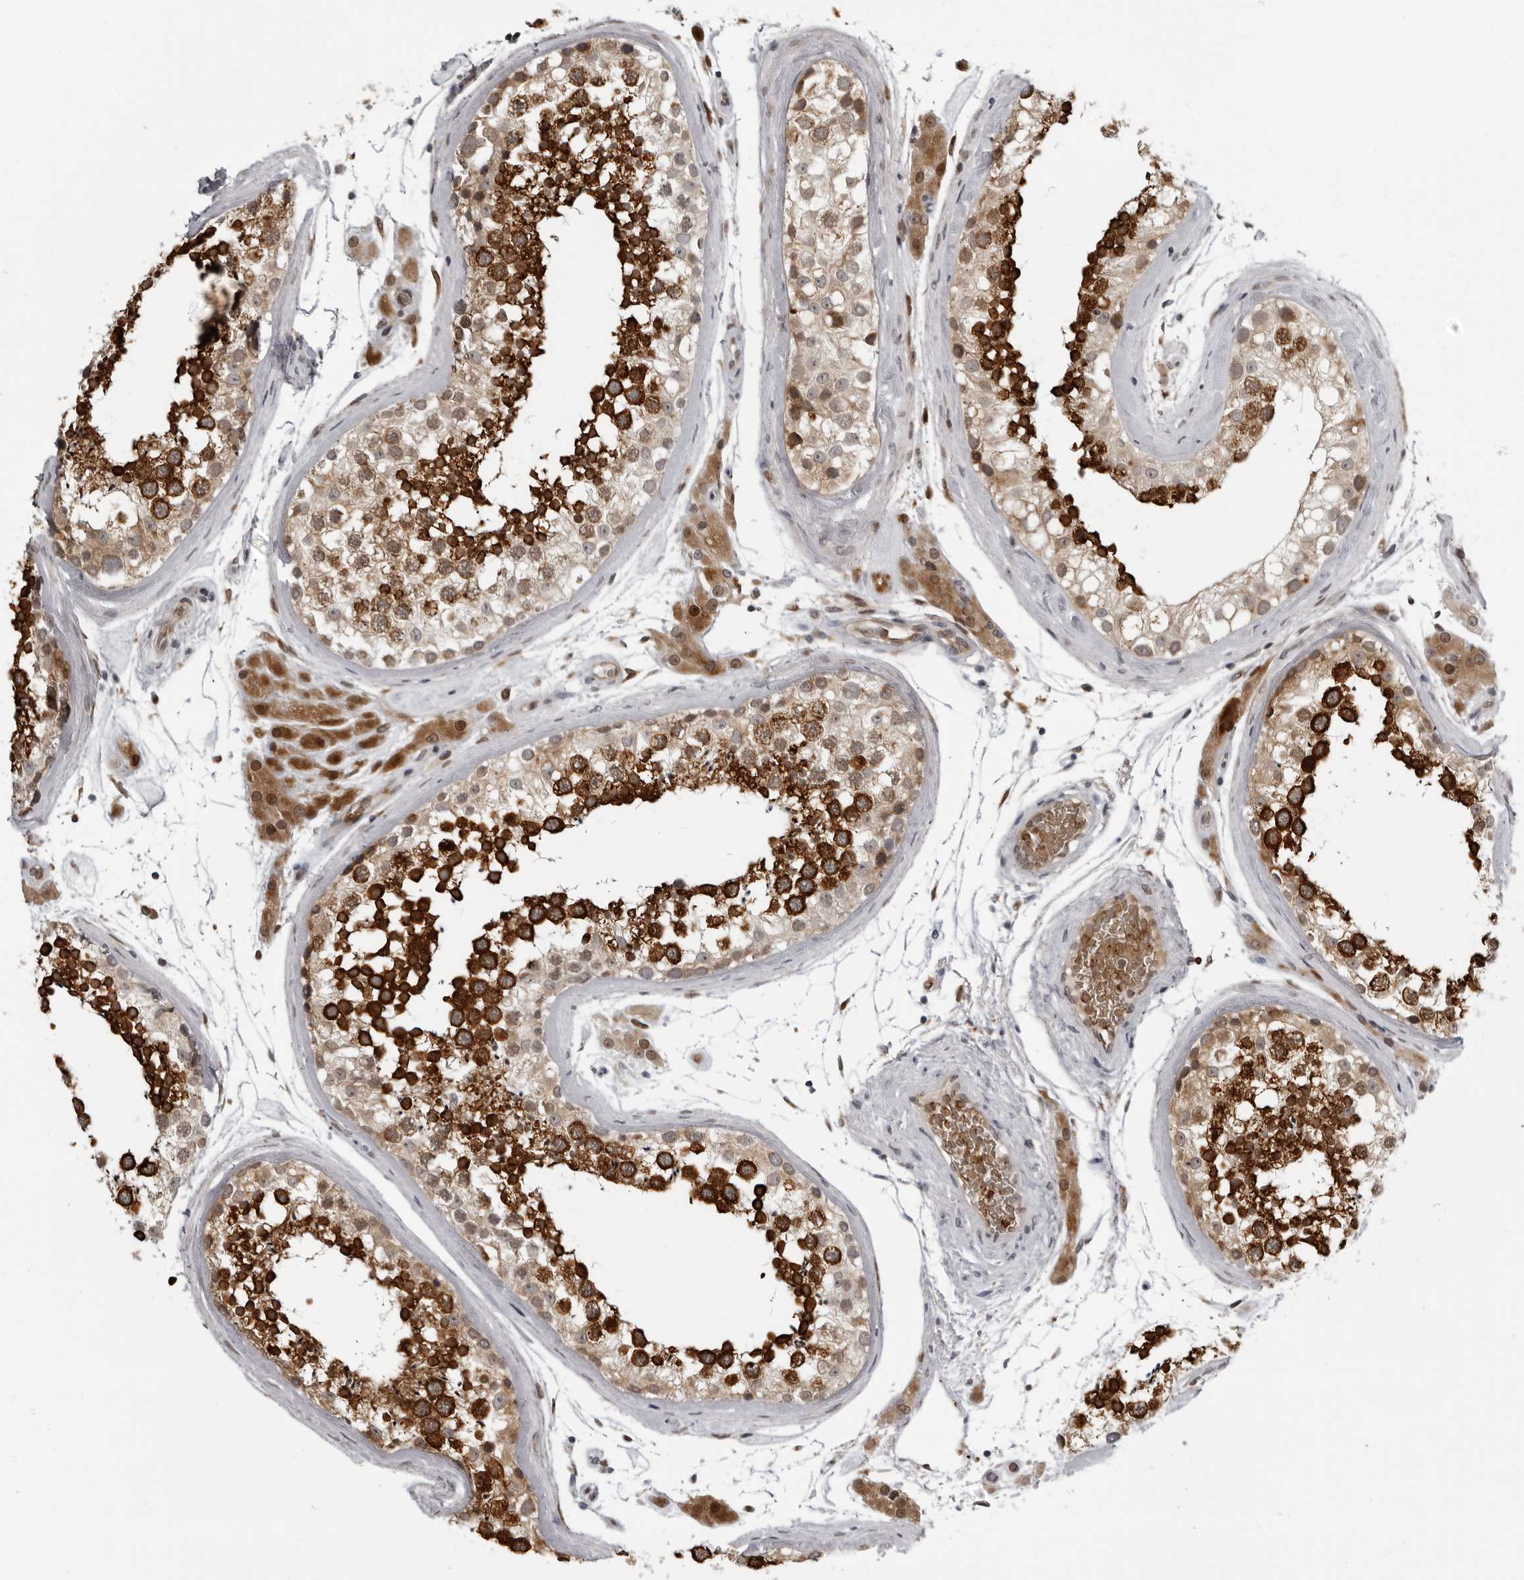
{"staining": {"intensity": "strong", "quantity": "25%-75%", "location": "cytoplasmic/membranous"}, "tissue": "testis", "cell_type": "Cells in seminiferous ducts", "image_type": "normal", "snomed": [{"axis": "morphology", "description": "Normal tissue, NOS"}, {"axis": "topography", "description": "Testis"}], "caption": "About 25%-75% of cells in seminiferous ducts in normal testis reveal strong cytoplasmic/membranous protein expression as visualized by brown immunohistochemical staining.", "gene": "THOP1", "patient": {"sex": "male", "age": 46}}